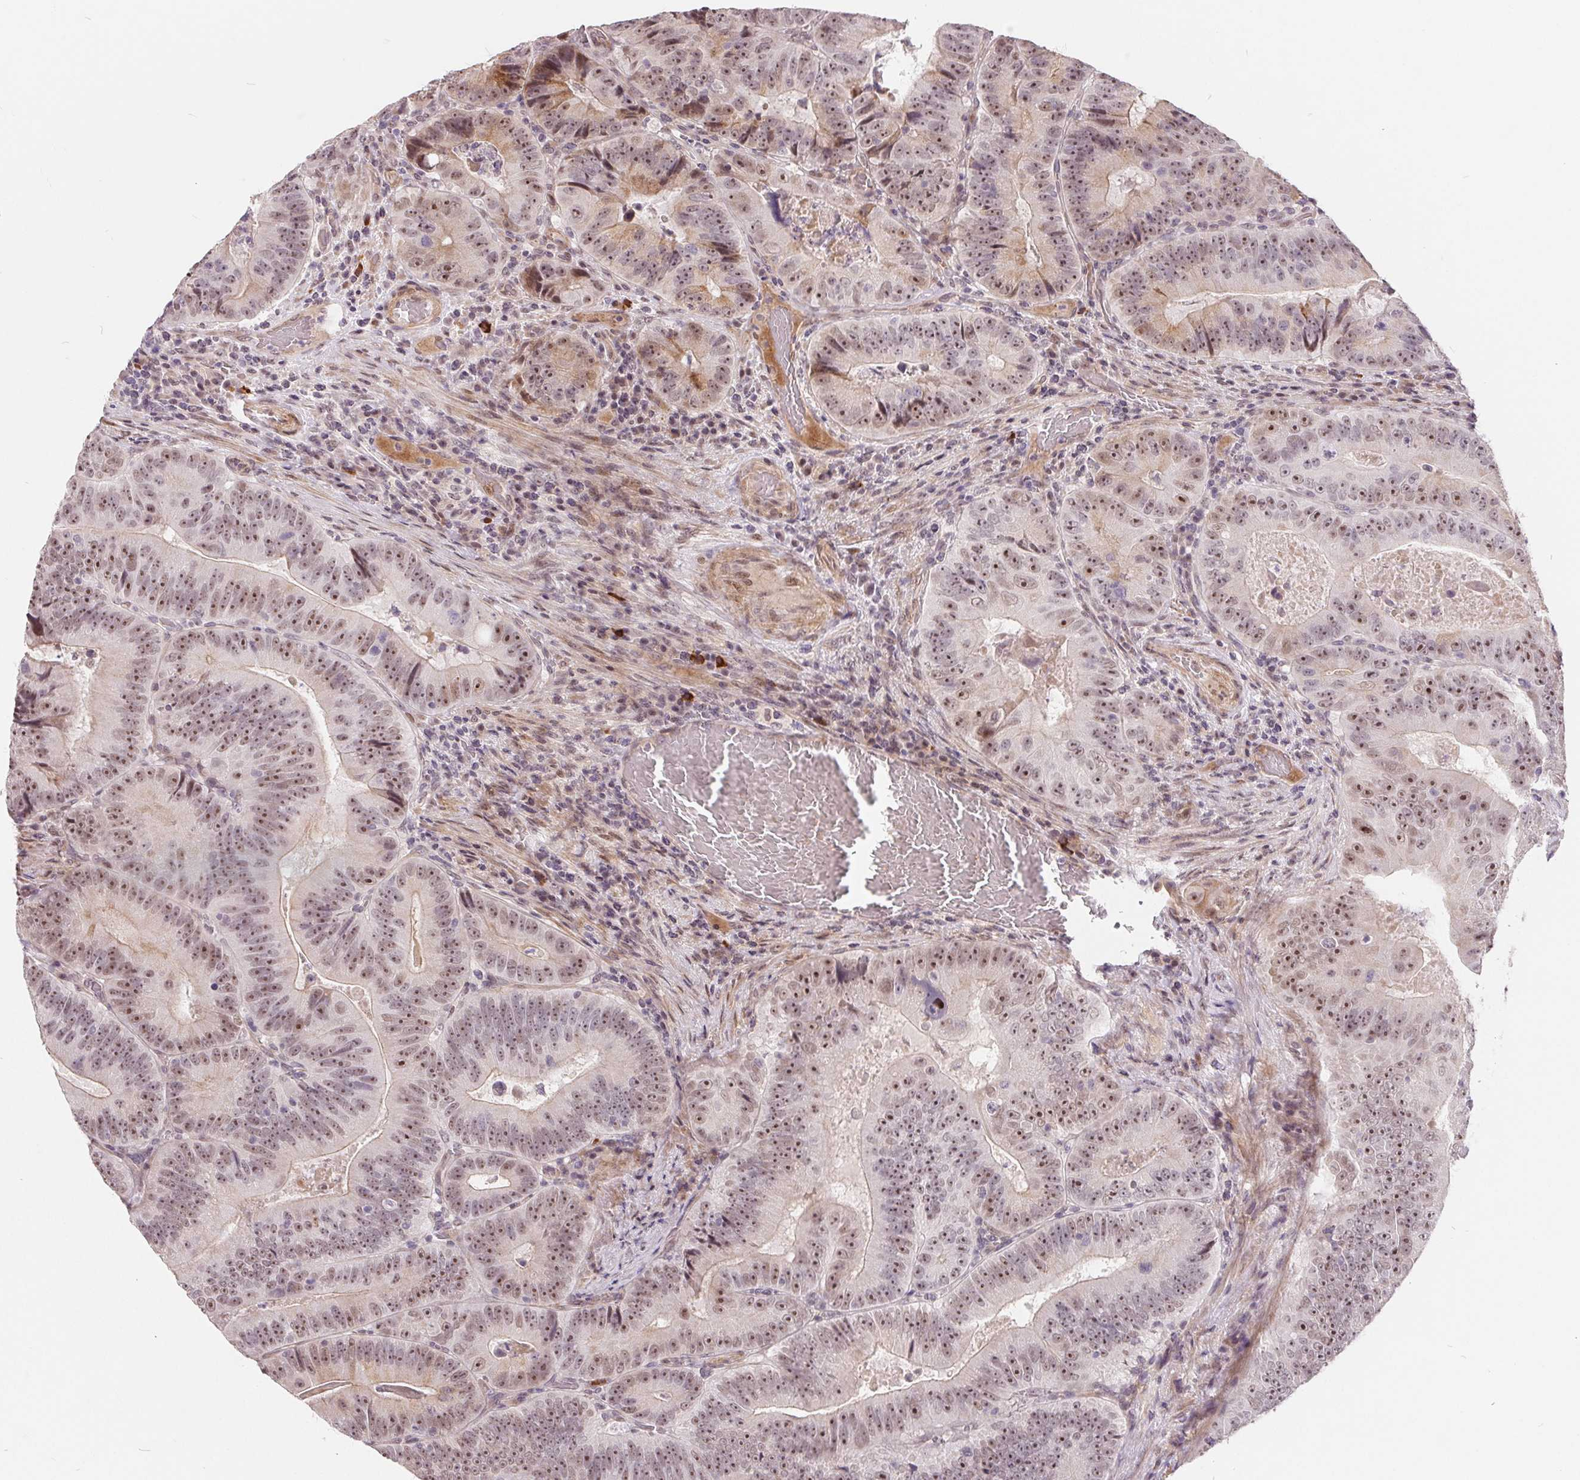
{"staining": {"intensity": "moderate", "quantity": ">75%", "location": "nuclear"}, "tissue": "colorectal cancer", "cell_type": "Tumor cells", "image_type": "cancer", "snomed": [{"axis": "morphology", "description": "Adenocarcinoma, NOS"}, {"axis": "topography", "description": "Colon"}], "caption": "There is medium levels of moderate nuclear expression in tumor cells of colorectal cancer (adenocarcinoma), as demonstrated by immunohistochemical staining (brown color).", "gene": "NRG2", "patient": {"sex": "female", "age": 86}}